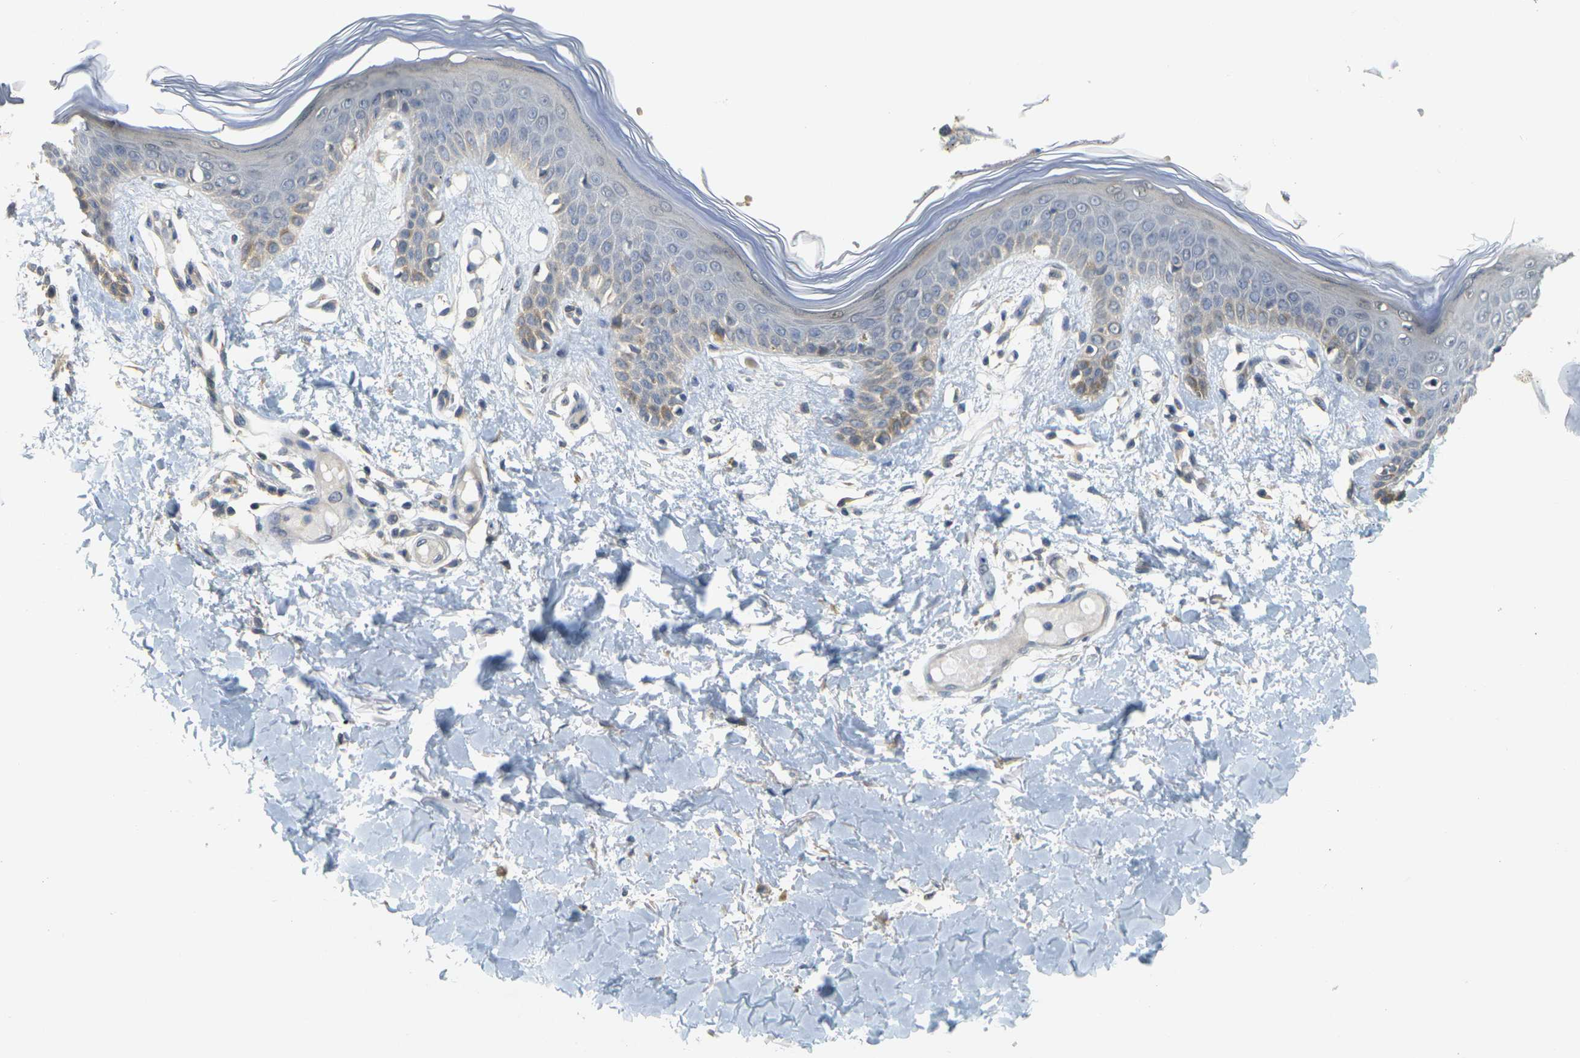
{"staining": {"intensity": "negative", "quantity": "none", "location": "none"}, "tissue": "skin", "cell_type": "Fibroblasts", "image_type": "normal", "snomed": [{"axis": "morphology", "description": "Normal tissue, NOS"}, {"axis": "topography", "description": "Skin"}], "caption": "This is an immunohistochemistry image of benign skin. There is no staining in fibroblasts.", "gene": "GDAP1", "patient": {"sex": "male", "age": 53}}